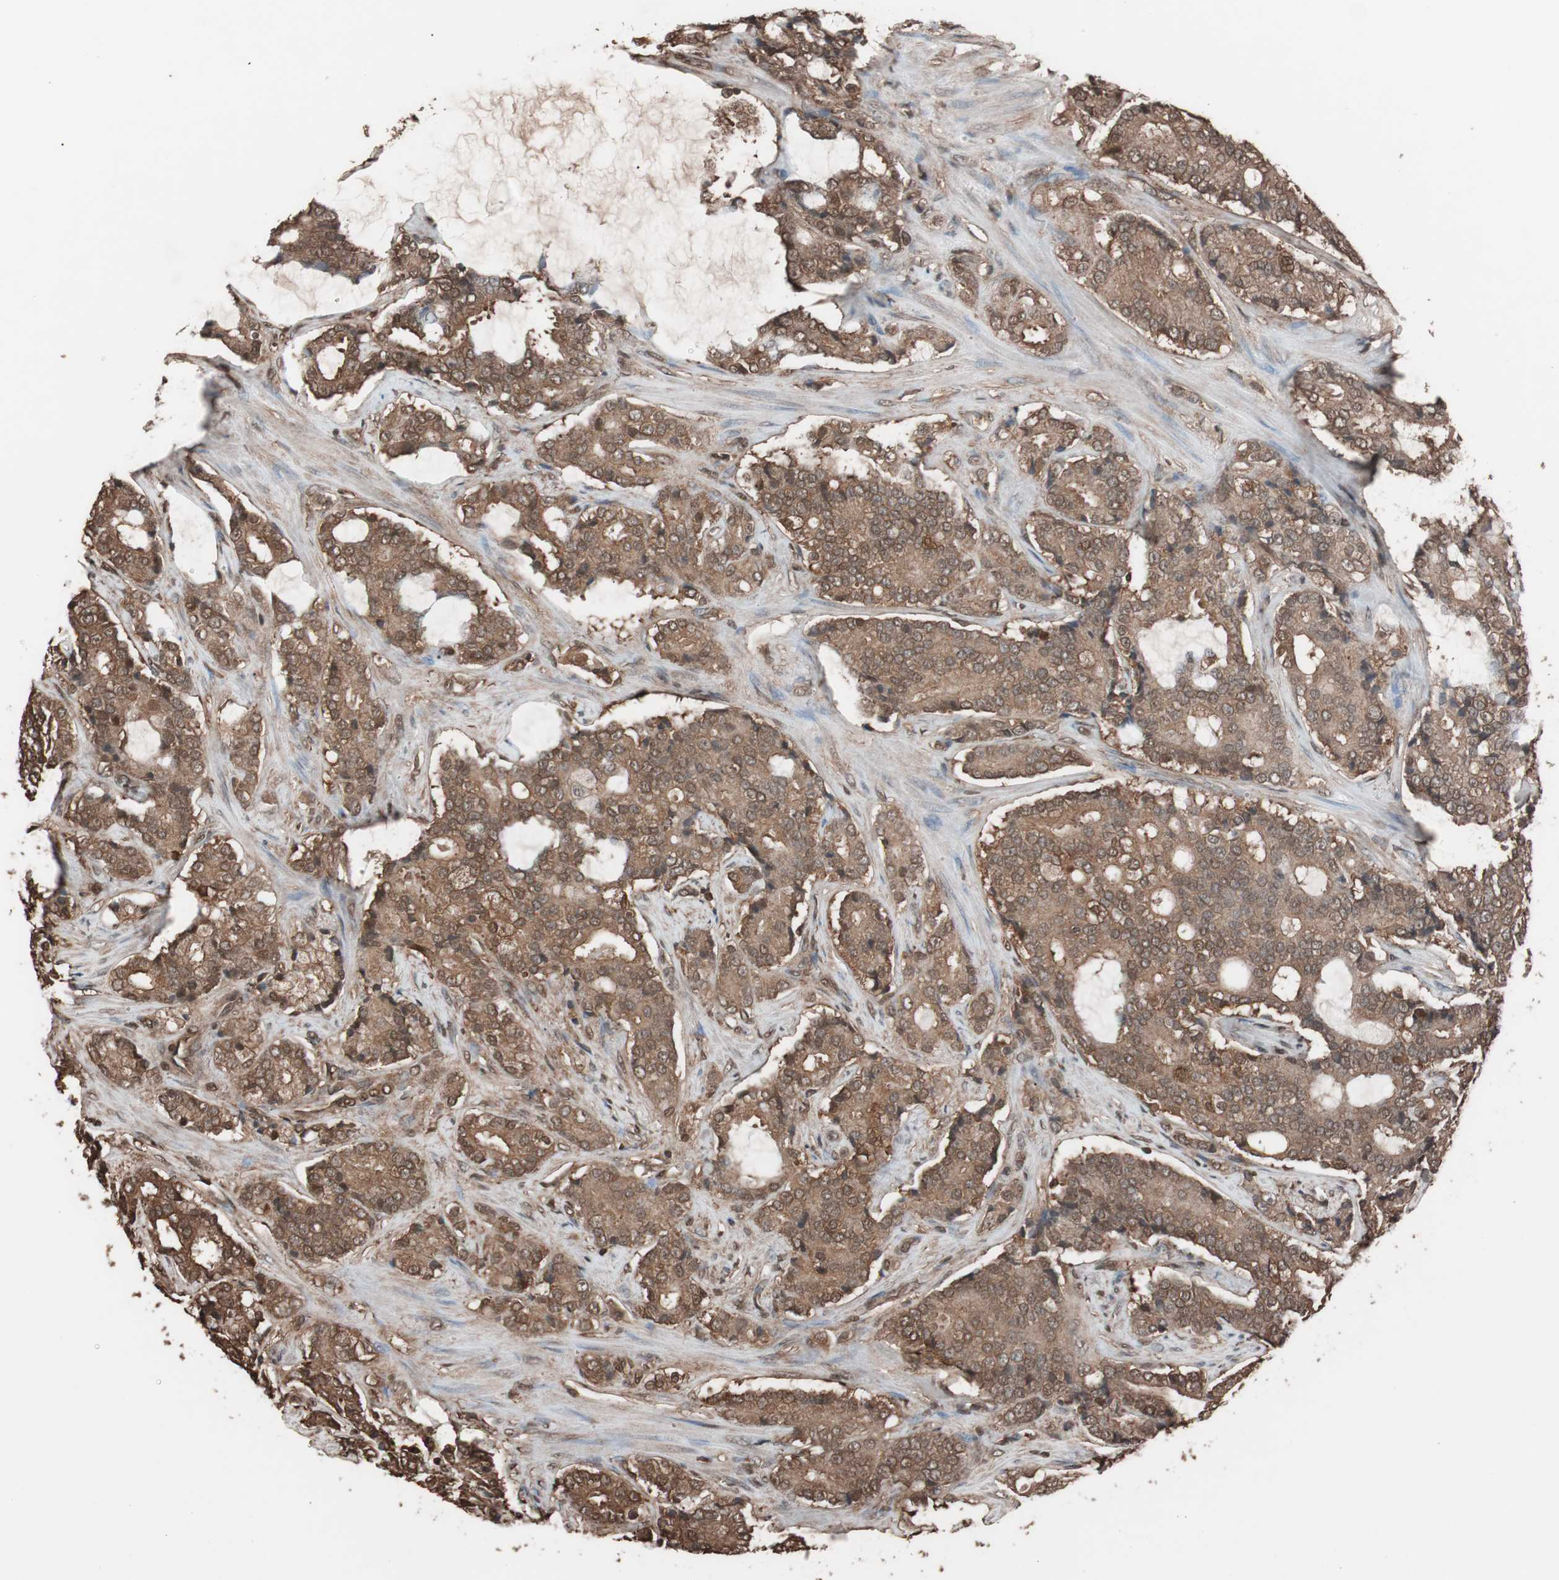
{"staining": {"intensity": "strong", "quantity": ">75%", "location": "cytoplasmic/membranous,nuclear"}, "tissue": "prostate cancer", "cell_type": "Tumor cells", "image_type": "cancer", "snomed": [{"axis": "morphology", "description": "Adenocarcinoma, Low grade"}, {"axis": "topography", "description": "Prostate"}], "caption": "Immunohistochemical staining of human low-grade adenocarcinoma (prostate) exhibits high levels of strong cytoplasmic/membranous and nuclear staining in approximately >75% of tumor cells.", "gene": "CALM2", "patient": {"sex": "male", "age": 58}}